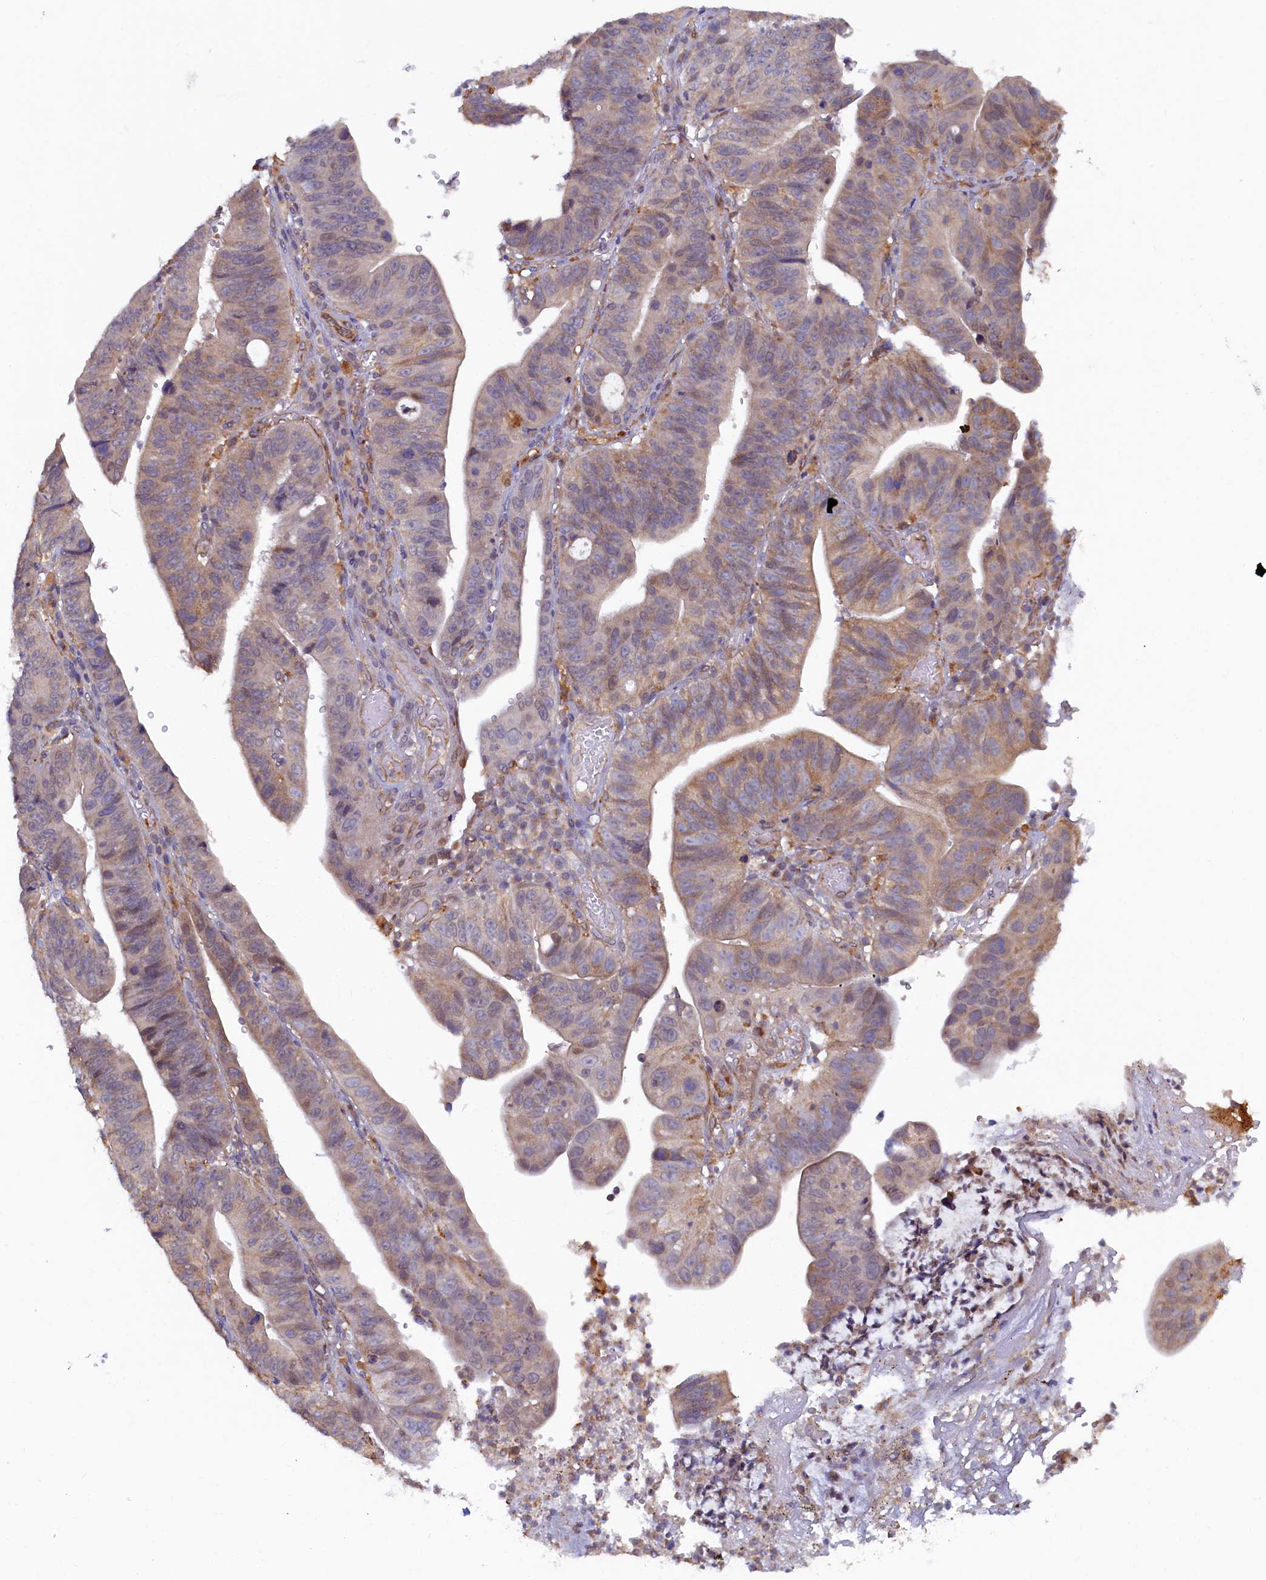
{"staining": {"intensity": "moderate", "quantity": "<25%", "location": "cytoplasmic/membranous"}, "tissue": "stomach cancer", "cell_type": "Tumor cells", "image_type": "cancer", "snomed": [{"axis": "morphology", "description": "Adenocarcinoma, NOS"}, {"axis": "topography", "description": "Stomach"}], "caption": "Stomach adenocarcinoma was stained to show a protein in brown. There is low levels of moderate cytoplasmic/membranous positivity in approximately <25% of tumor cells. Immunohistochemistry stains the protein in brown and the nuclei are stained blue.", "gene": "STX12", "patient": {"sex": "male", "age": 59}}